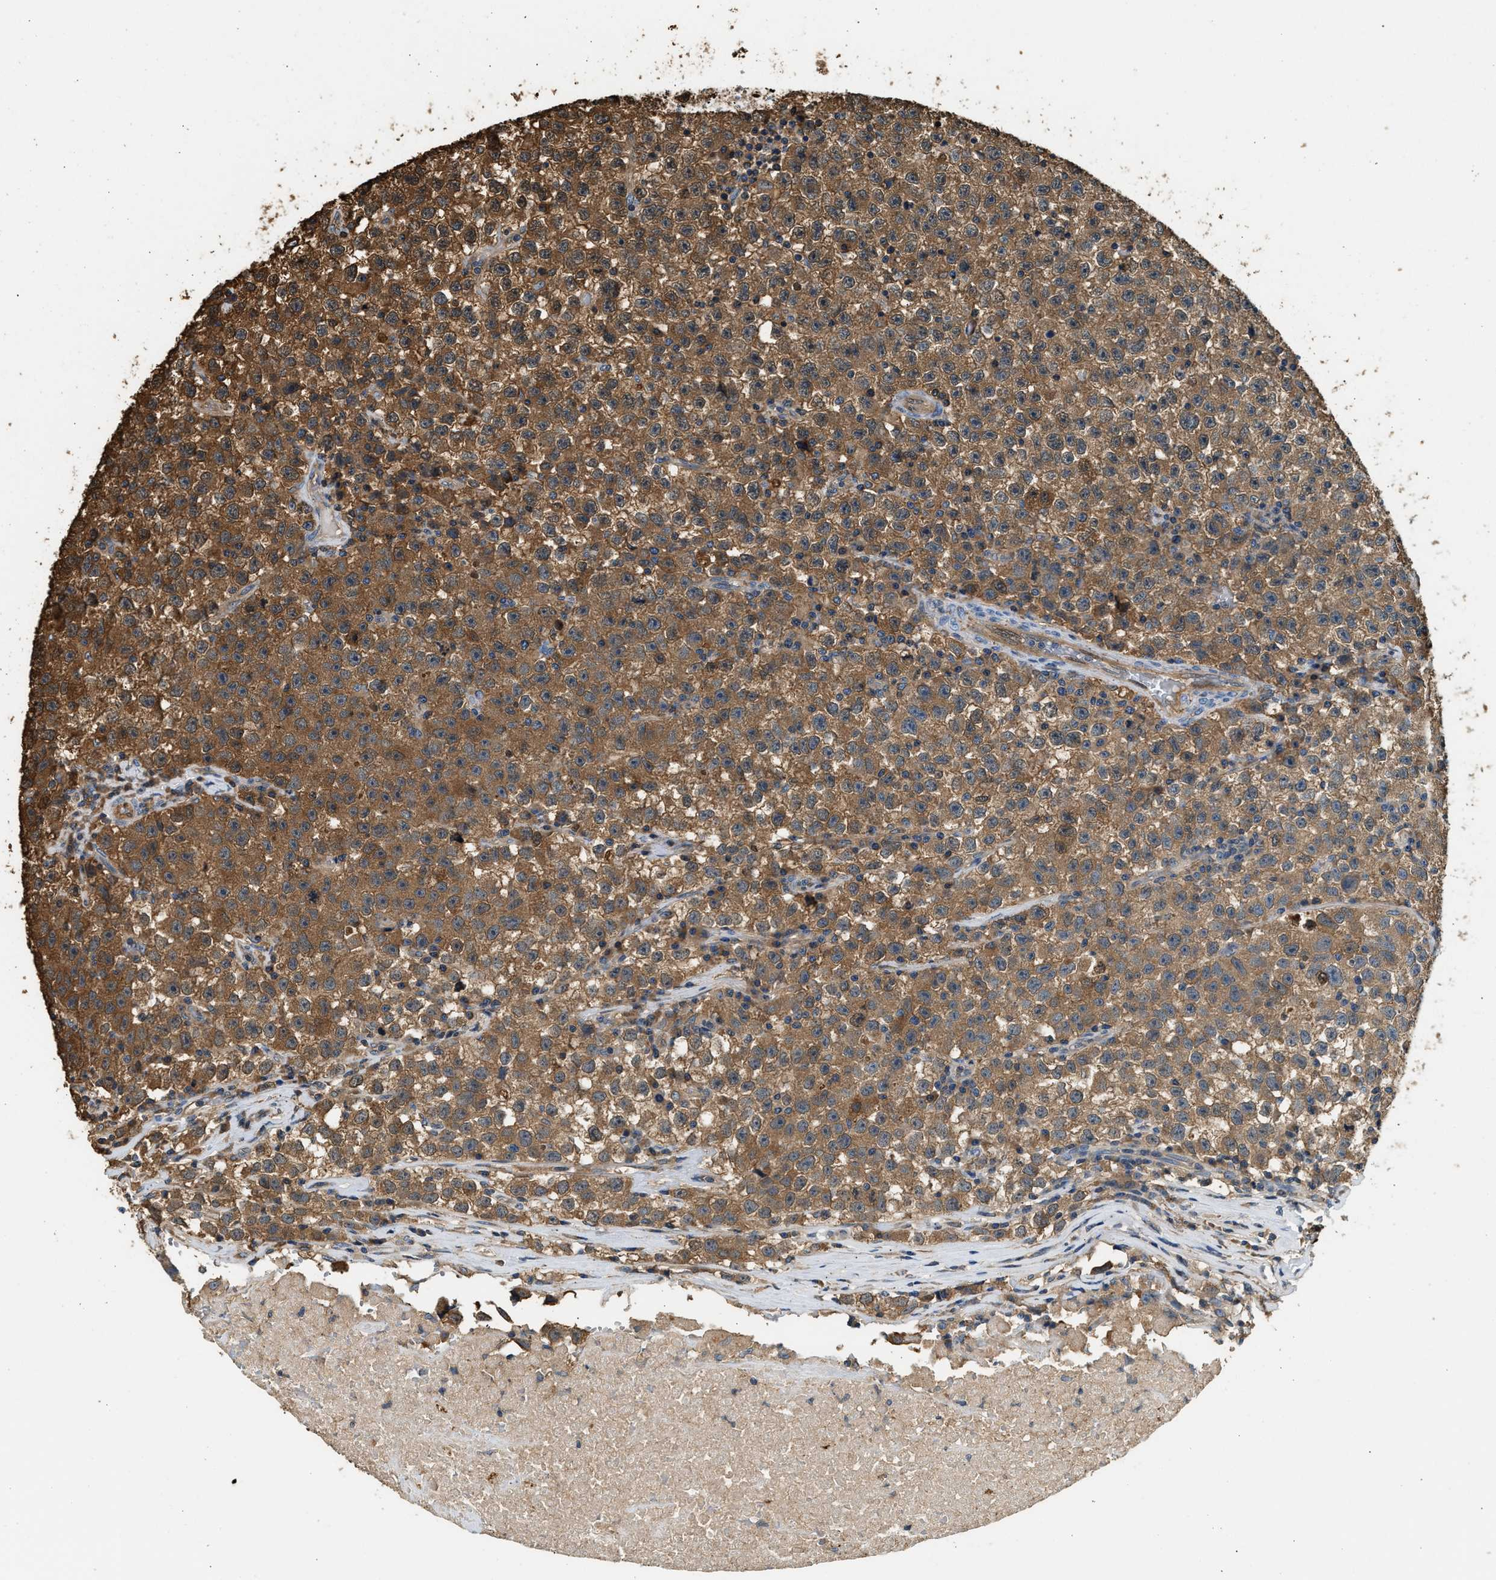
{"staining": {"intensity": "moderate", "quantity": ">75%", "location": "cytoplasmic/membranous"}, "tissue": "testis cancer", "cell_type": "Tumor cells", "image_type": "cancer", "snomed": [{"axis": "morphology", "description": "Seminoma, NOS"}, {"axis": "topography", "description": "Testis"}], "caption": "Immunohistochemistry of human testis cancer shows medium levels of moderate cytoplasmic/membranous positivity in about >75% of tumor cells.", "gene": "ANXA3", "patient": {"sex": "male", "age": 22}}